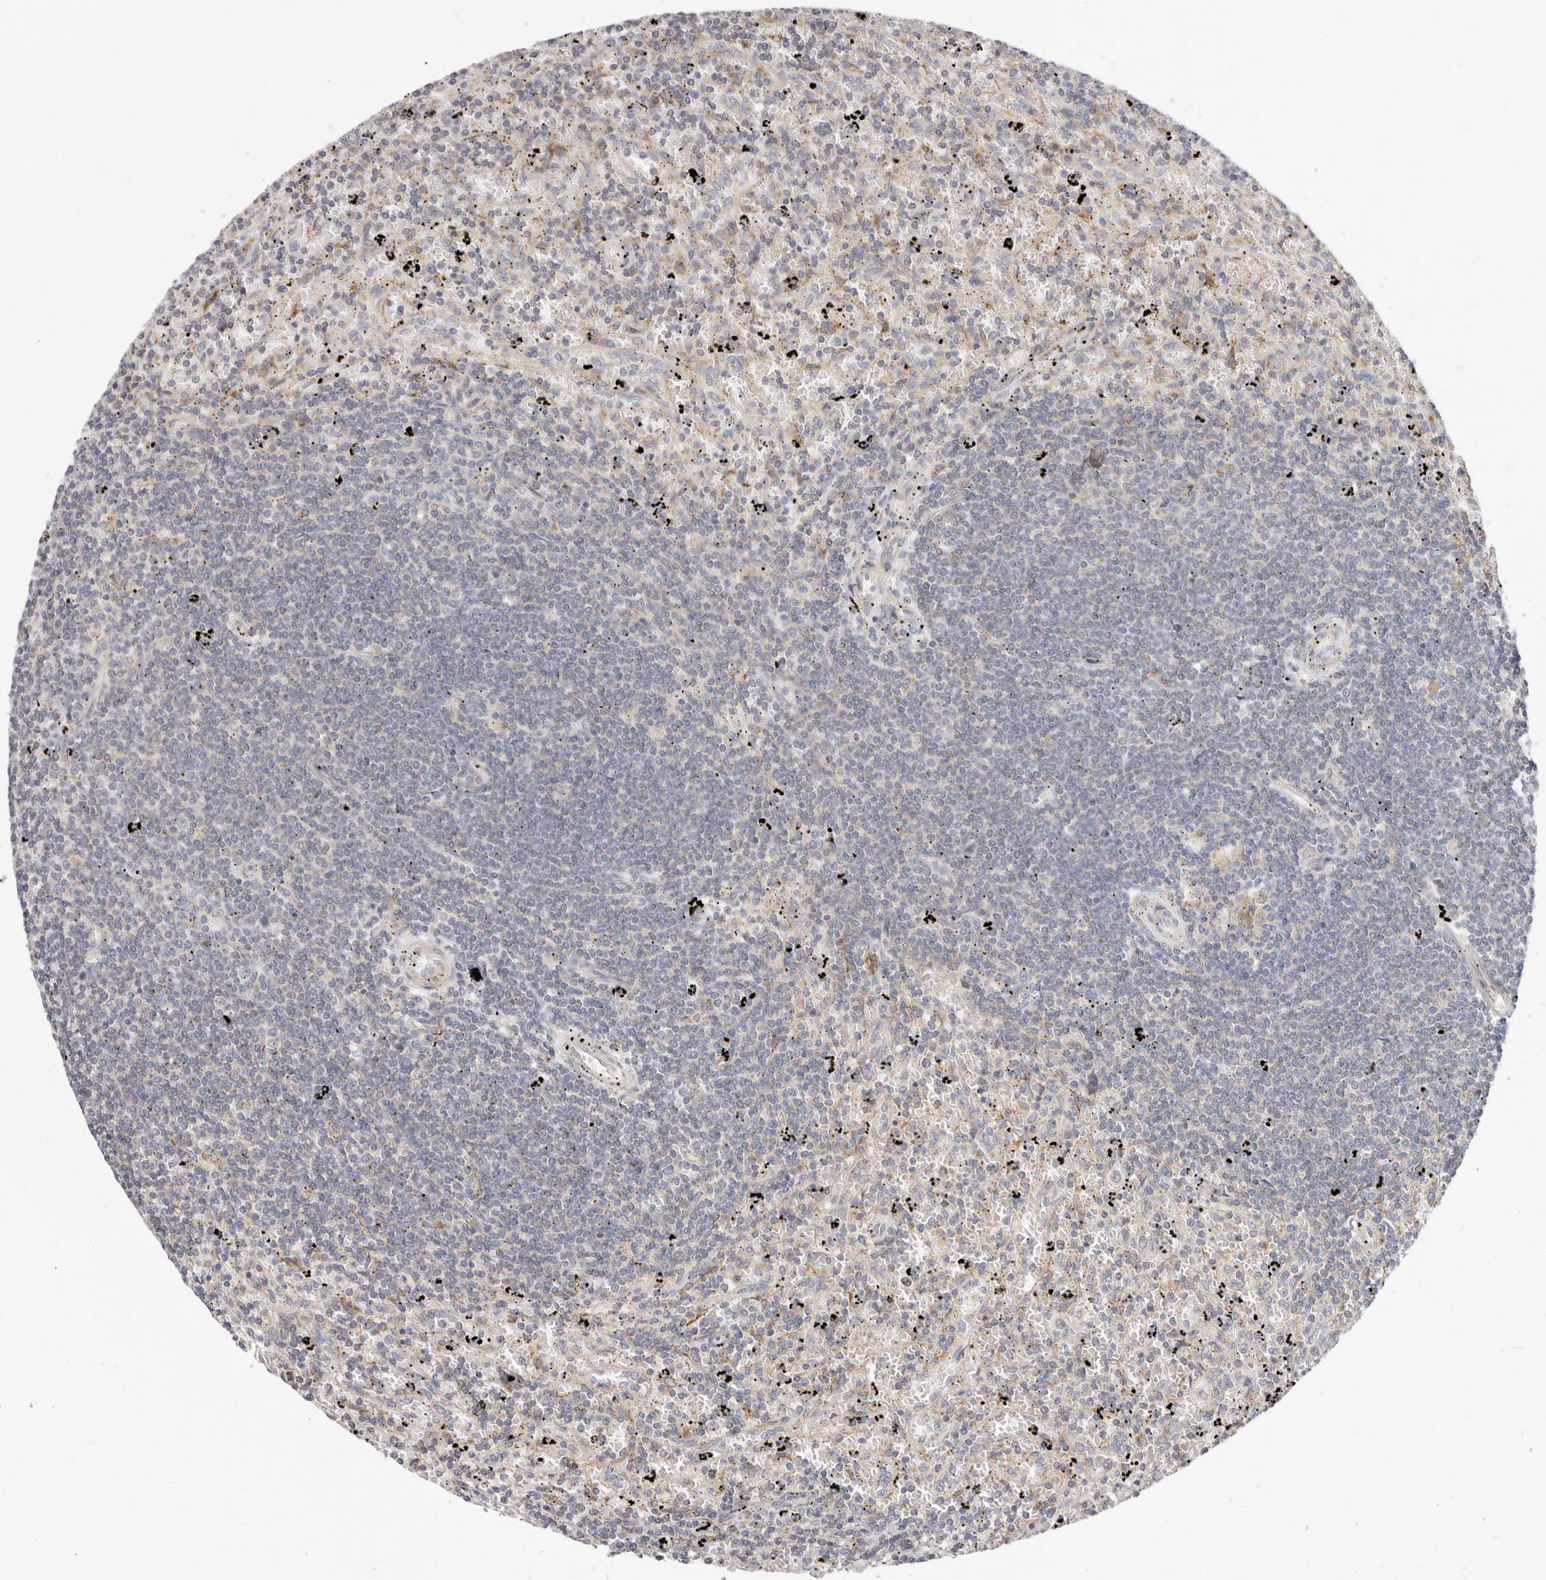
{"staining": {"intensity": "negative", "quantity": "none", "location": "none"}, "tissue": "lymphoma", "cell_type": "Tumor cells", "image_type": "cancer", "snomed": [{"axis": "morphology", "description": "Malignant lymphoma, non-Hodgkin's type, Low grade"}, {"axis": "topography", "description": "Spleen"}], "caption": "This image is of lymphoma stained with immunohistochemistry to label a protein in brown with the nuclei are counter-stained blue. There is no positivity in tumor cells.", "gene": "TFB2M", "patient": {"sex": "male", "age": 76}}